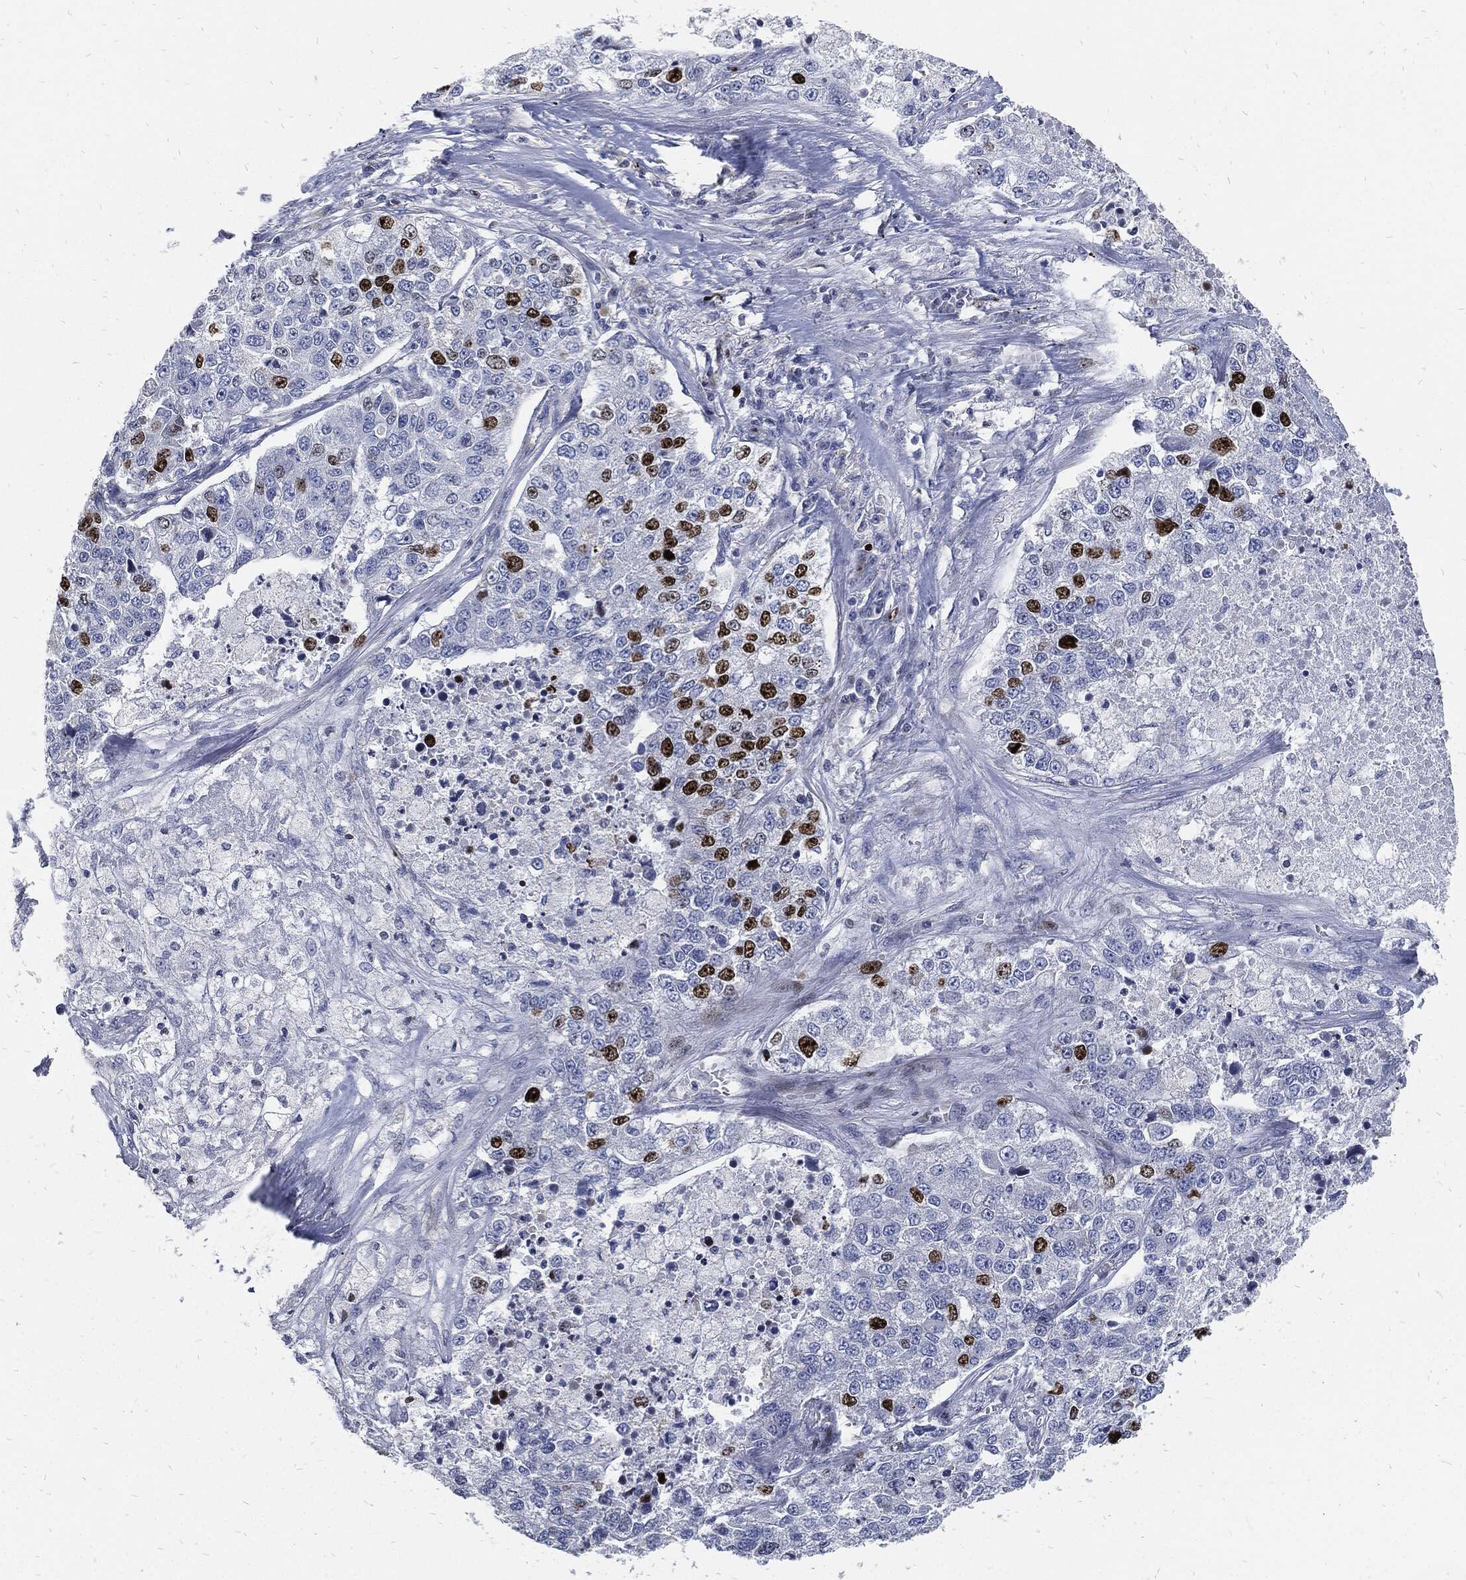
{"staining": {"intensity": "strong", "quantity": "<25%", "location": "nuclear"}, "tissue": "lung cancer", "cell_type": "Tumor cells", "image_type": "cancer", "snomed": [{"axis": "morphology", "description": "Adenocarcinoma, NOS"}, {"axis": "topography", "description": "Lung"}], "caption": "About <25% of tumor cells in adenocarcinoma (lung) display strong nuclear protein positivity as visualized by brown immunohistochemical staining.", "gene": "MKI67", "patient": {"sex": "male", "age": 49}}